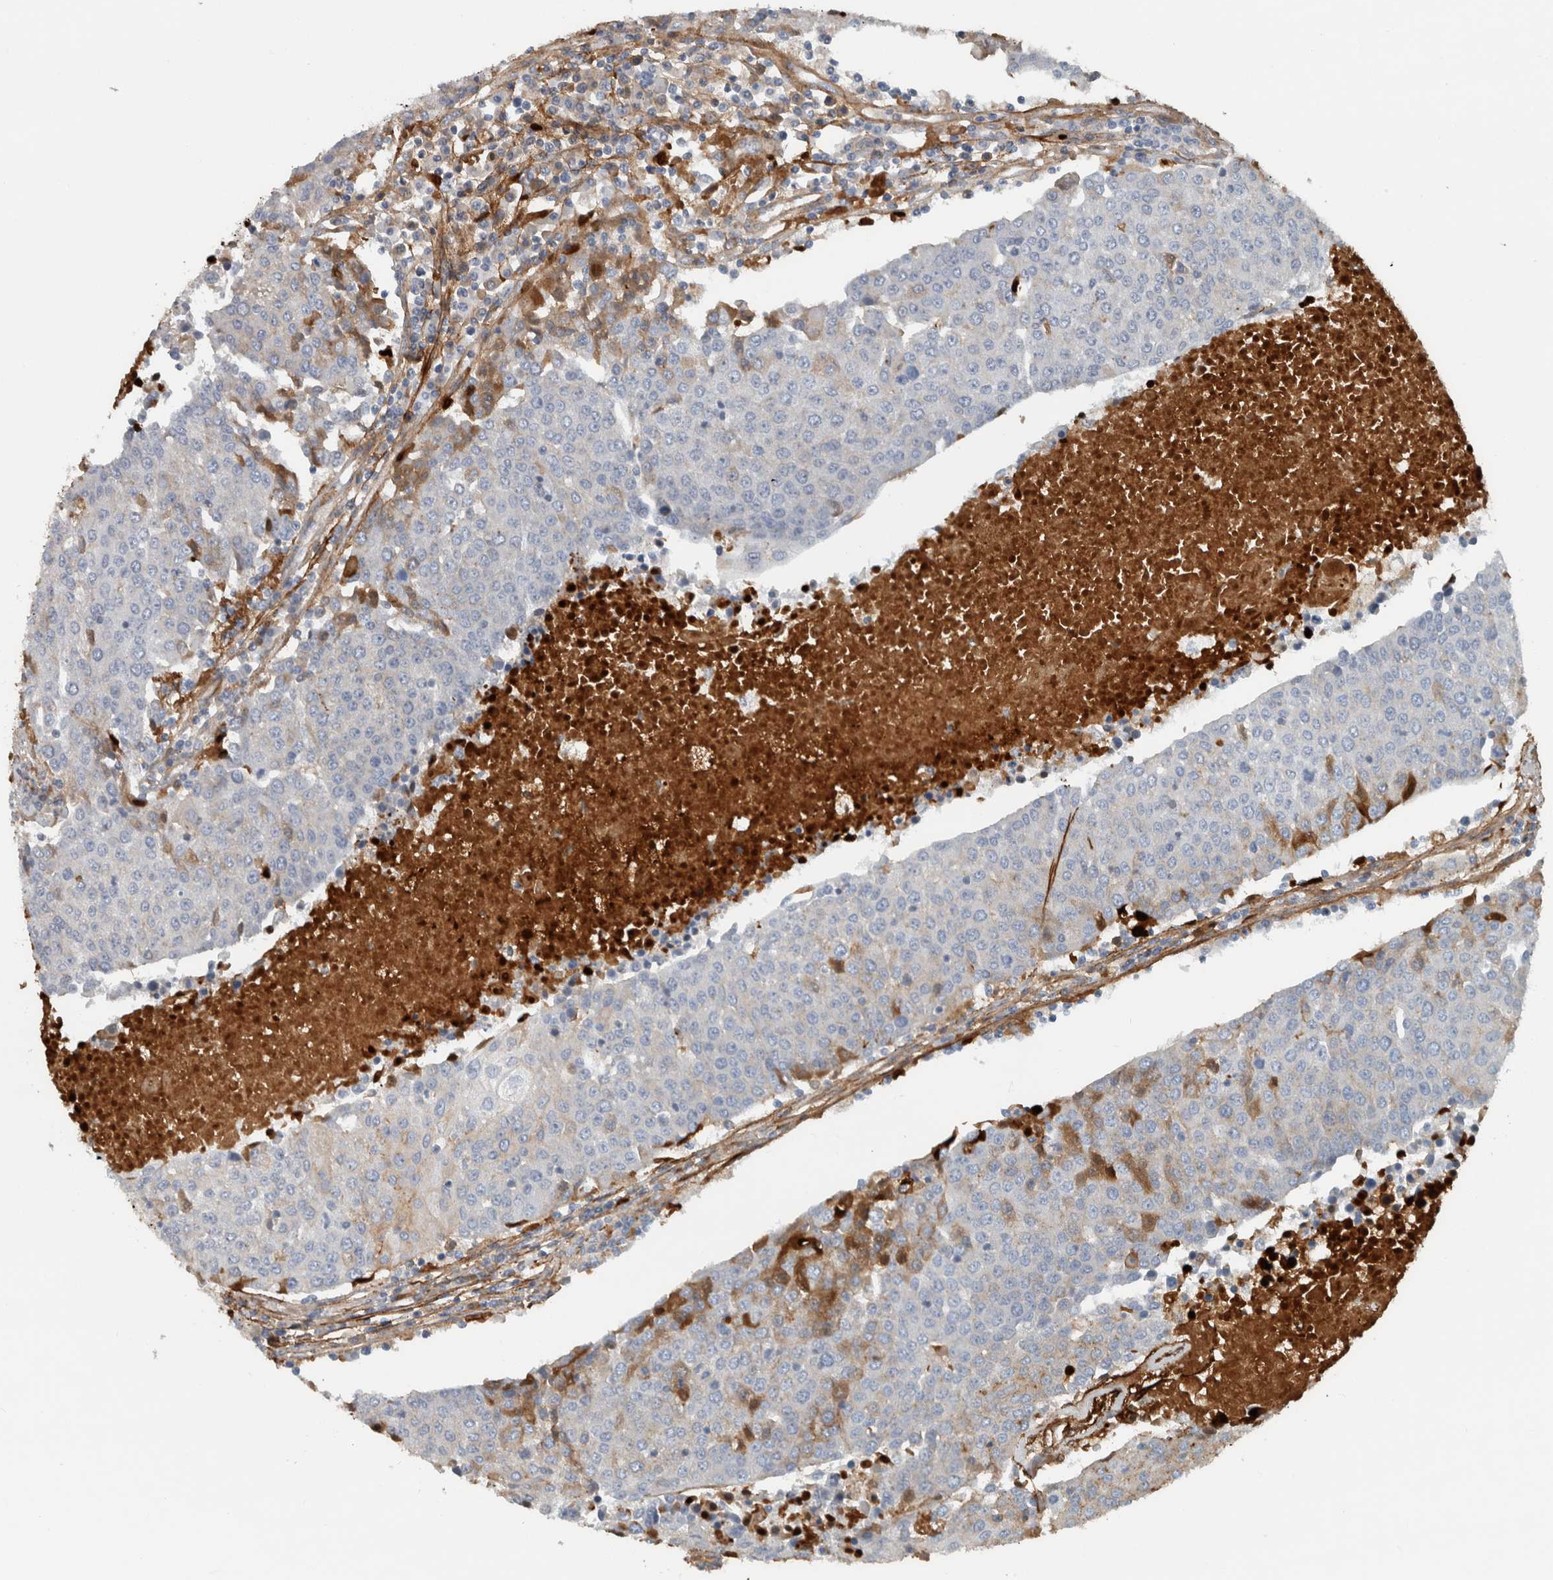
{"staining": {"intensity": "weak", "quantity": "<25%", "location": "cytoplasmic/membranous"}, "tissue": "urothelial cancer", "cell_type": "Tumor cells", "image_type": "cancer", "snomed": [{"axis": "morphology", "description": "Urothelial carcinoma, High grade"}, {"axis": "topography", "description": "Urinary bladder"}], "caption": "Protein analysis of urothelial carcinoma (high-grade) displays no significant staining in tumor cells.", "gene": "FN1", "patient": {"sex": "female", "age": 85}}